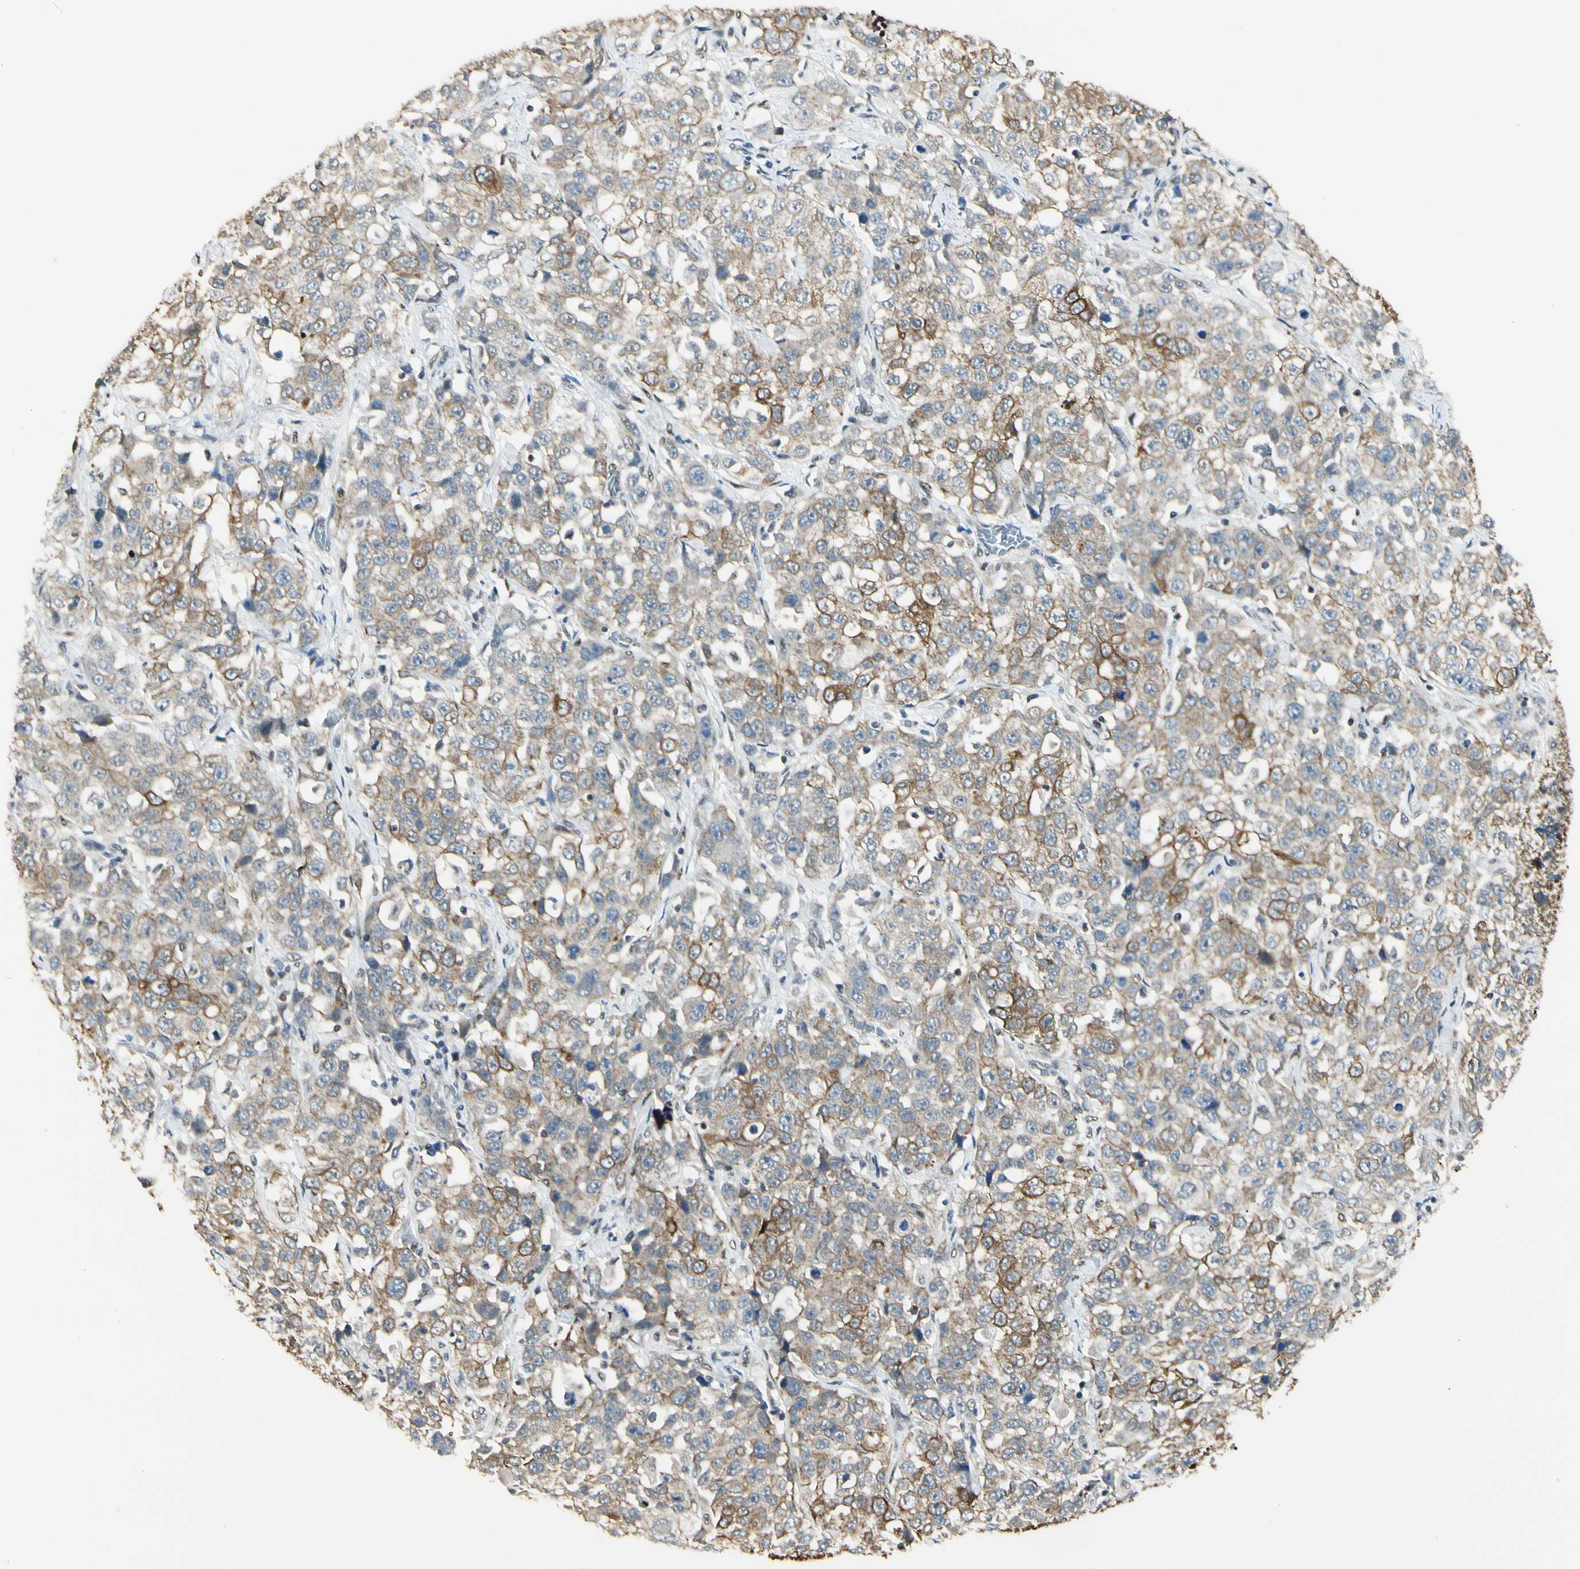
{"staining": {"intensity": "moderate", "quantity": ">75%", "location": "cytoplasmic/membranous"}, "tissue": "stomach cancer", "cell_type": "Tumor cells", "image_type": "cancer", "snomed": [{"axis": "morphology", "description": "Normal tissue, NOS"}, {"axis": "morphology", "description": "Adenocarcinoma, NOS"}, {"axis": "topography", "description": "Stomach"}], "caption": "Protein staining of stomach cancer (adenocarcinoma) tissue exhibits moderate cytoplasmic/membranous staining in approximately >75% of tumor cells. The protein is stained brown, and the nuclei are stained in blue (DAB (3,3'-diaminobenzidine) IHC with brightfield microscopy, high magnification).", "gene": "ATXN1", "patient": {"sex": "male", "age": 48}}